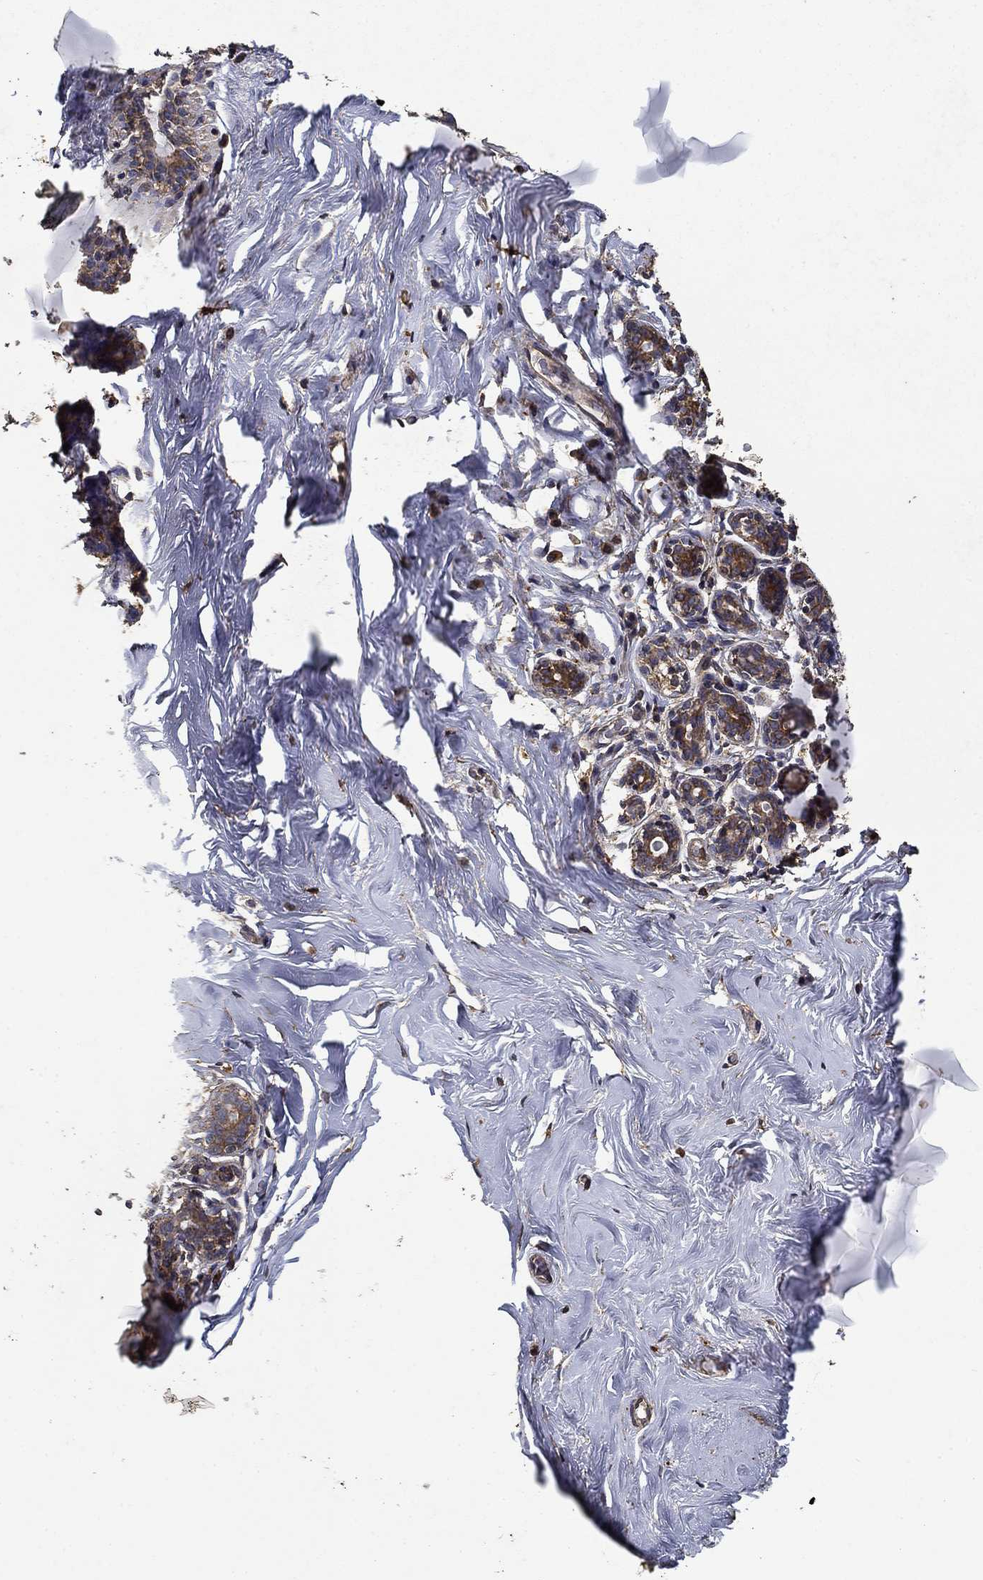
{"staining": {"intensity": "moderate", "quantity": "25%-75%", "location": "cytoplasmic/membranous"}, "tissue": "breast", "cell_type": "Adipocytes", "image_type": "normal", "snomed": [{"axis": "morphology", "description": "Normal tissue, NOS"}, {"axis": "topography", "description": "Skin"}, {"axis": "topography", "description": "Breast"}], "caption": "An image of breast stained for a protein displays moderate cytoplasmic/membranous brown staining in adipocytes.", "gene": "IFRD1", "patient": {"sex": "female", "age": 43}}